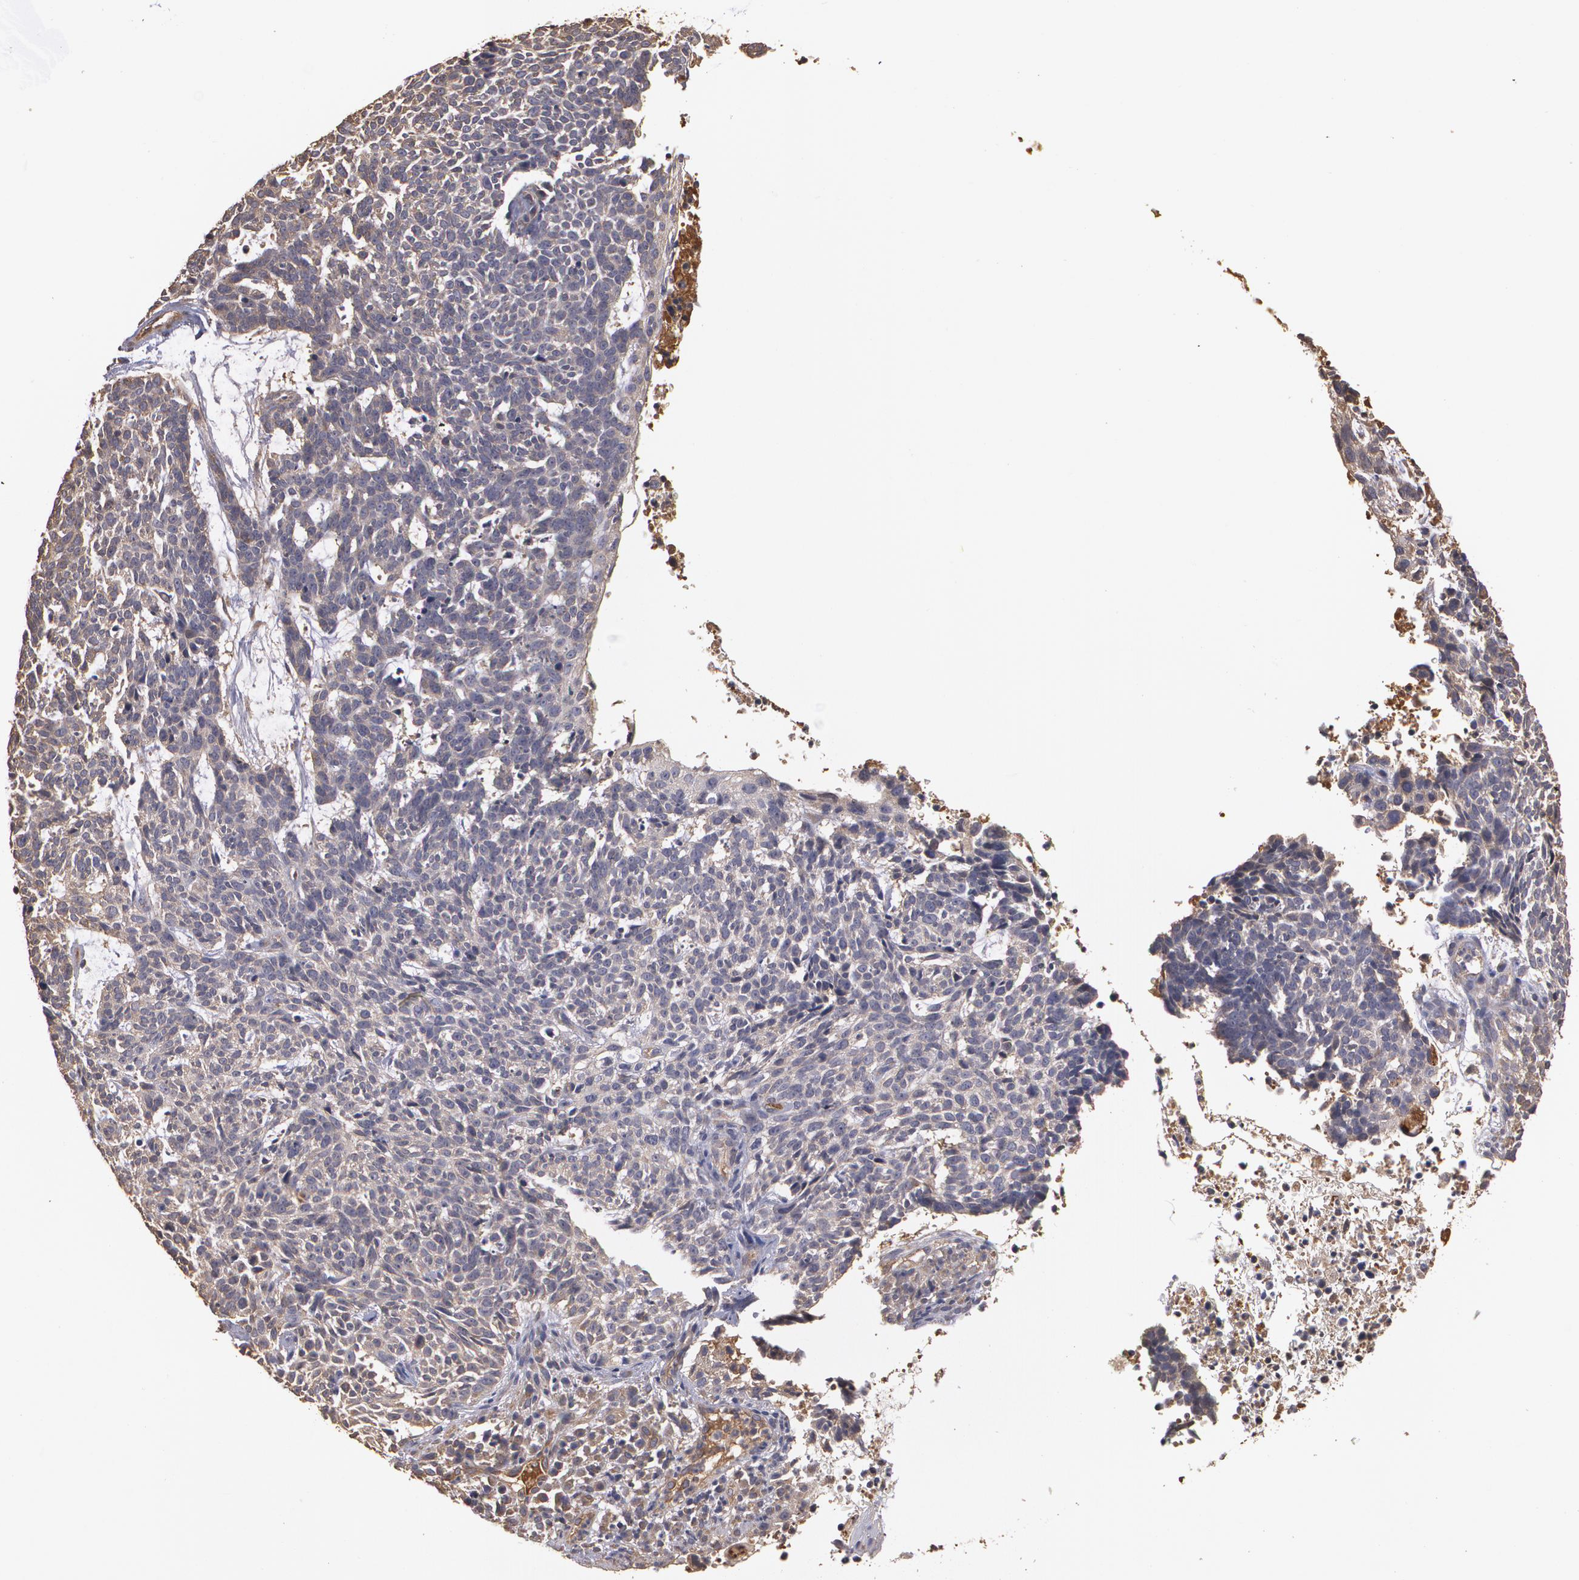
{"staining": {"intensity": "weak", "quantity": ">75%", "location": "cytoplasmic/membranous"}, "tissue": "skin cancer", "cell_type": "Tumor cells", "image_type": "cancer", "snomed": [{"axis": "morphology", "description": "Basal cell carcinoma"}, {"axis": "topography", "description": "Skin"}], "caption": "Immunohistochemistry (IHC) image of neoplastic tissue: human skin cancer (basal cell carcinoma) stained using immunohistochemistry displays low levels of weak protein expression localized specifically in the cytoplasmic/membranous of tumor cells, appearing as a cytoplasmic/membranous brown color.", "gene": "PON1", "patient": {"sex": "female", "age": 89}}